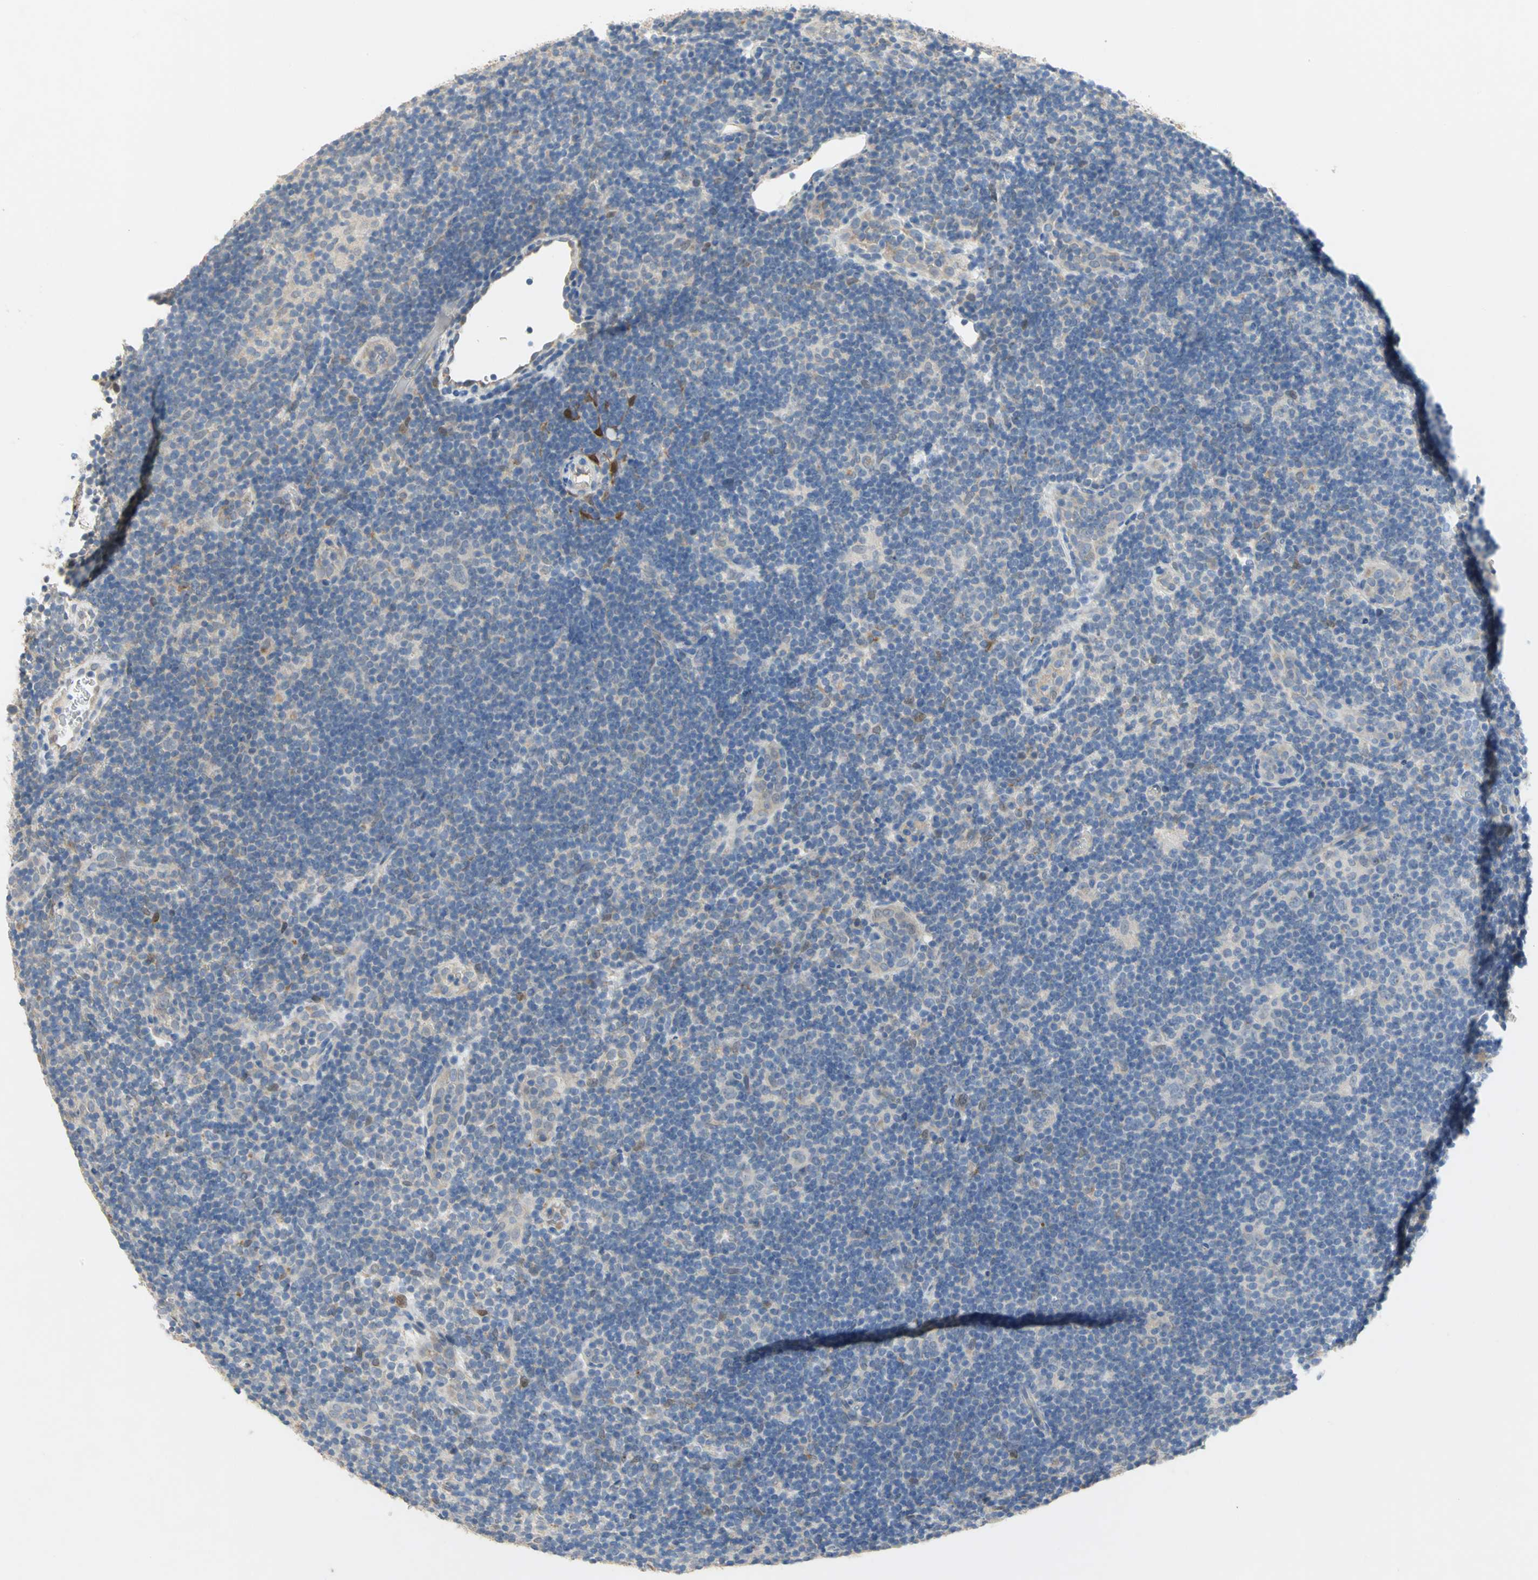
{"staining": {"intensity": "weak", "quantity": "<25%", "location": "cytoplasmic/membranous"}, "tissue": "lymphoma", "cell_type": "Tumor cells", "image_type": "cancer", "snomed": [{"axis": "morphology", "description": "Hodgkin's disease, NOS"}, {"axis": "topography", "description": "Lymph node"}], "caption": "Tumor cells show no significant protein staining in lymphoma.", "gene": "IL17RB", "patient": {"sex": "female", "age": 57}}